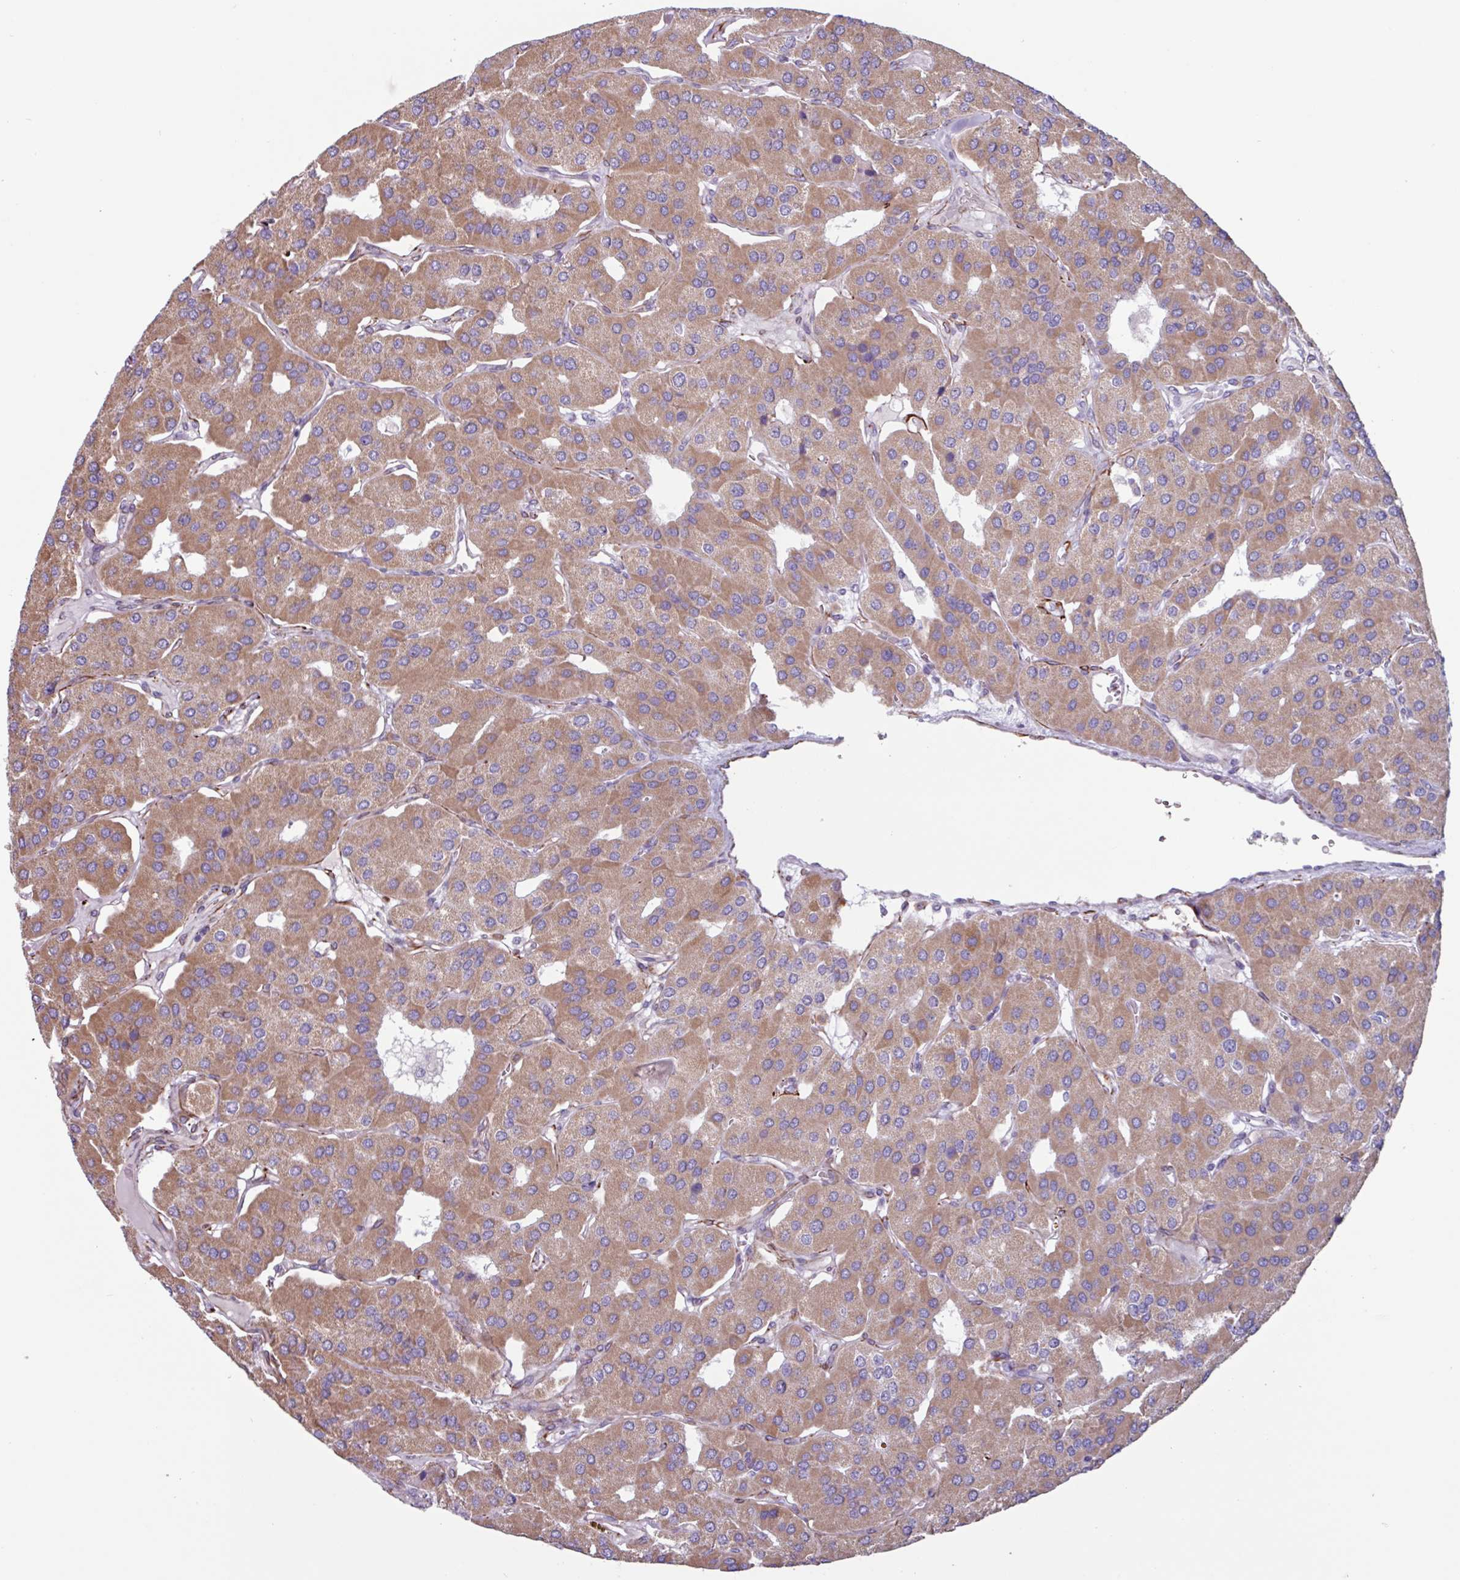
{"staining": {"intensity": "moderate", "quantity": ">75%", "location": "cytoplasmic/membranous"}, "tissue": "parathyroid gland", "cell_type": "Glandular cells", "image_type": "normal", "snomed": [{"axis": "morphology", "description": "Normal tissue, NOS"}, {"axis": "morphology", "description": "Adenoma, NOS"}, {"axis": "topography", "description": "Parathyroid gland"}], "caption": "A brown stain labels moderate cytoplasmic/membranous staining of a protein in glandular cells of benign human parathyroid gland. (IHC, brightfield microscopy, high magnification).", "gene": "BTD", "patient": {"sex": "female", "age": 86}}